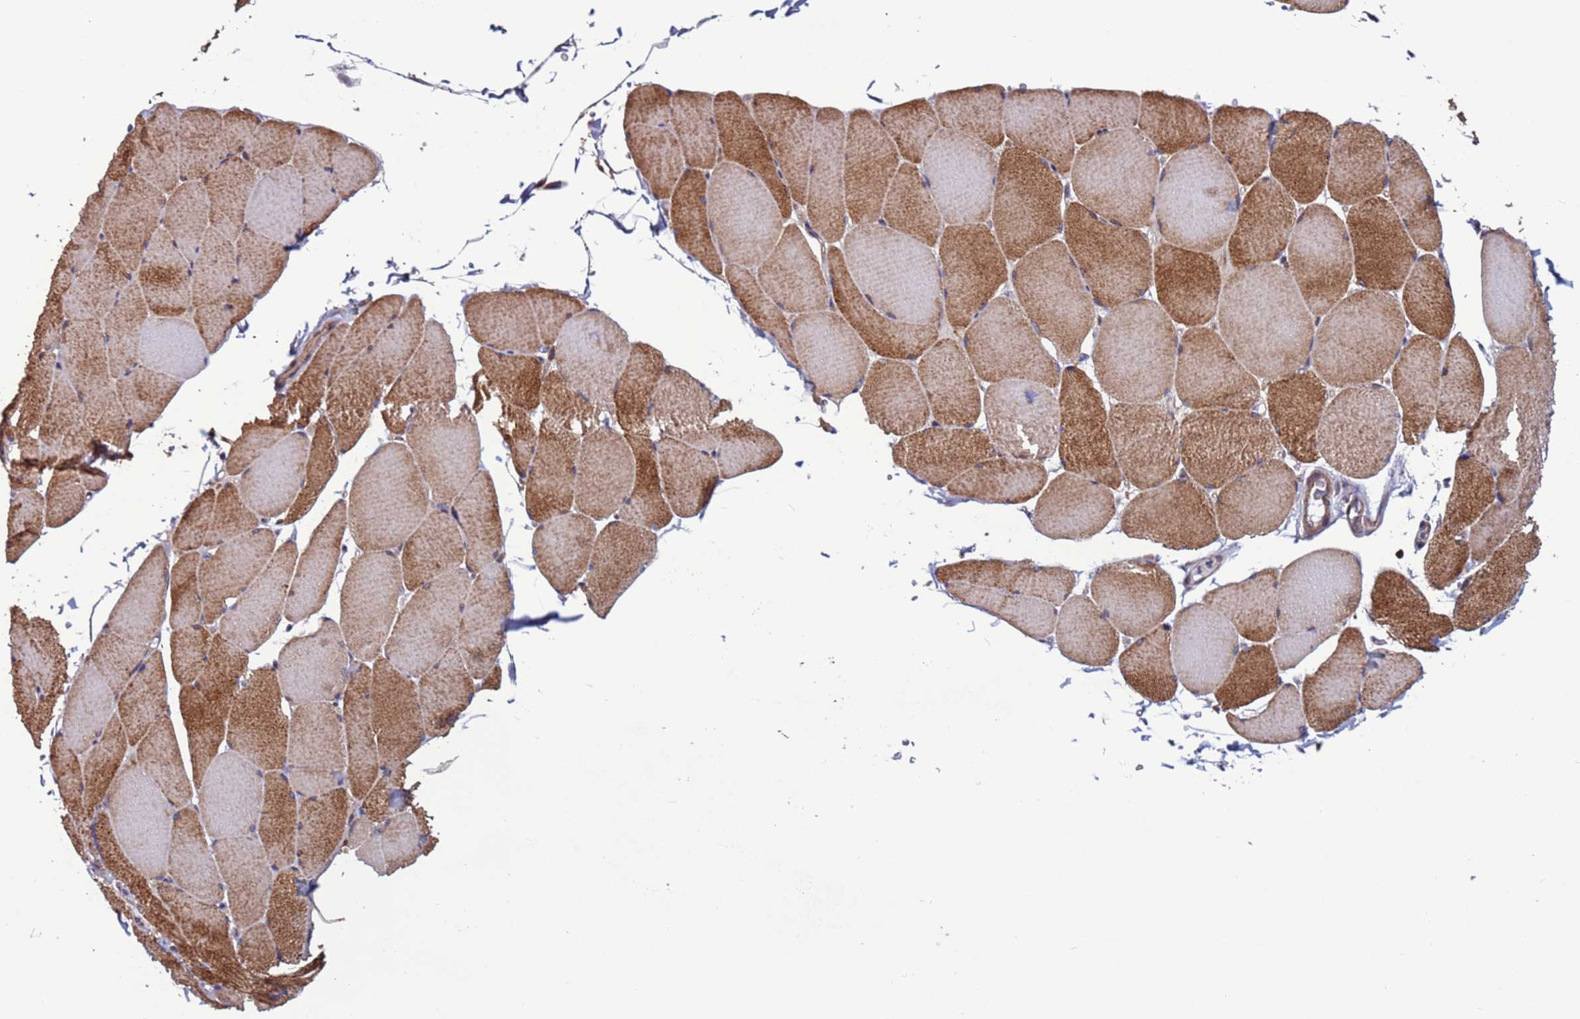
{"staining": {"intensity": "moderate", "quantity": ">75%", "location": "cytoplasmic/membranous"}, "tissue": "skeletal muscle", "cell_type": "Myocytes", "image_type": "normal", "snomed": [{"axis": "morphology", "description": "Normal tissue, NOS"}, {"axis": "topography", "description": "Skeletal muscle"}, {"axis": "topography", "description": "Head-Neck"}], "caption": "A medium amount of moderate cytoplasmic/membranous expression is seen in approximately >75% of myocytes in normal skeletal muscle.", "gene": "GAREM1", "patient": {"sex": "male", "age": 66}}